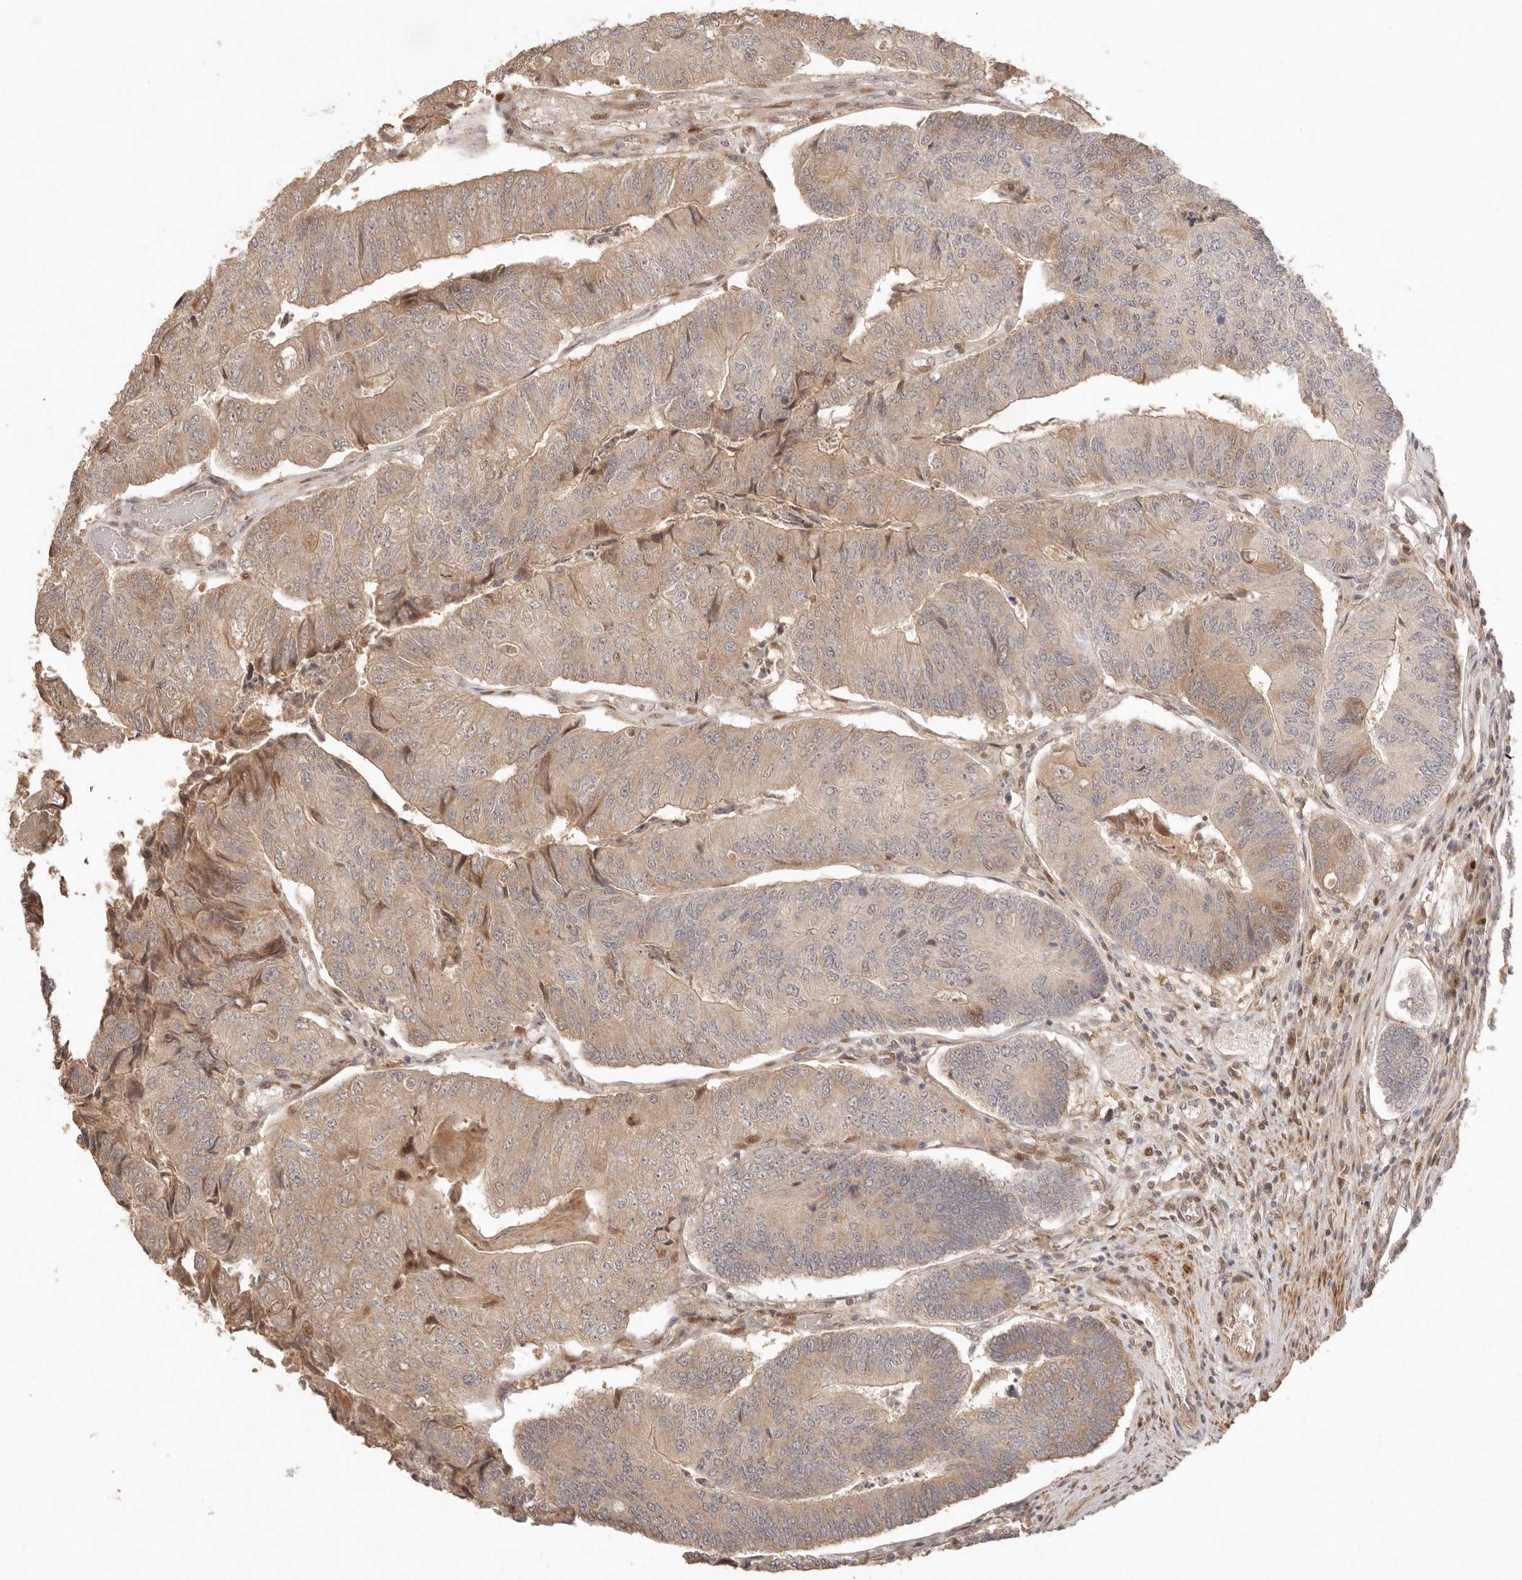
{"staining": {"intensity": "moderate", "quantity": ">75%", "location": "cytoplasmic/membranous"}, "tissue": "colorectal cancer", "cell_type": "Tumor cells", "image_type": "cancer", "snomed": [{"axis": "morphology", "description": "Adenocarcinoma, NOS"}, {"axis": "topography", "description": "Colon"}], "caption": "Immunohistochemical staining of human adenocarcinoma (colorectal) demonstrates medium levels of moderate cytoplasmic/membranous protein positivity in about >75% of tumor cells.", "gene": "PHLDA3", "patient": {"sex": "female", "age": 67}}